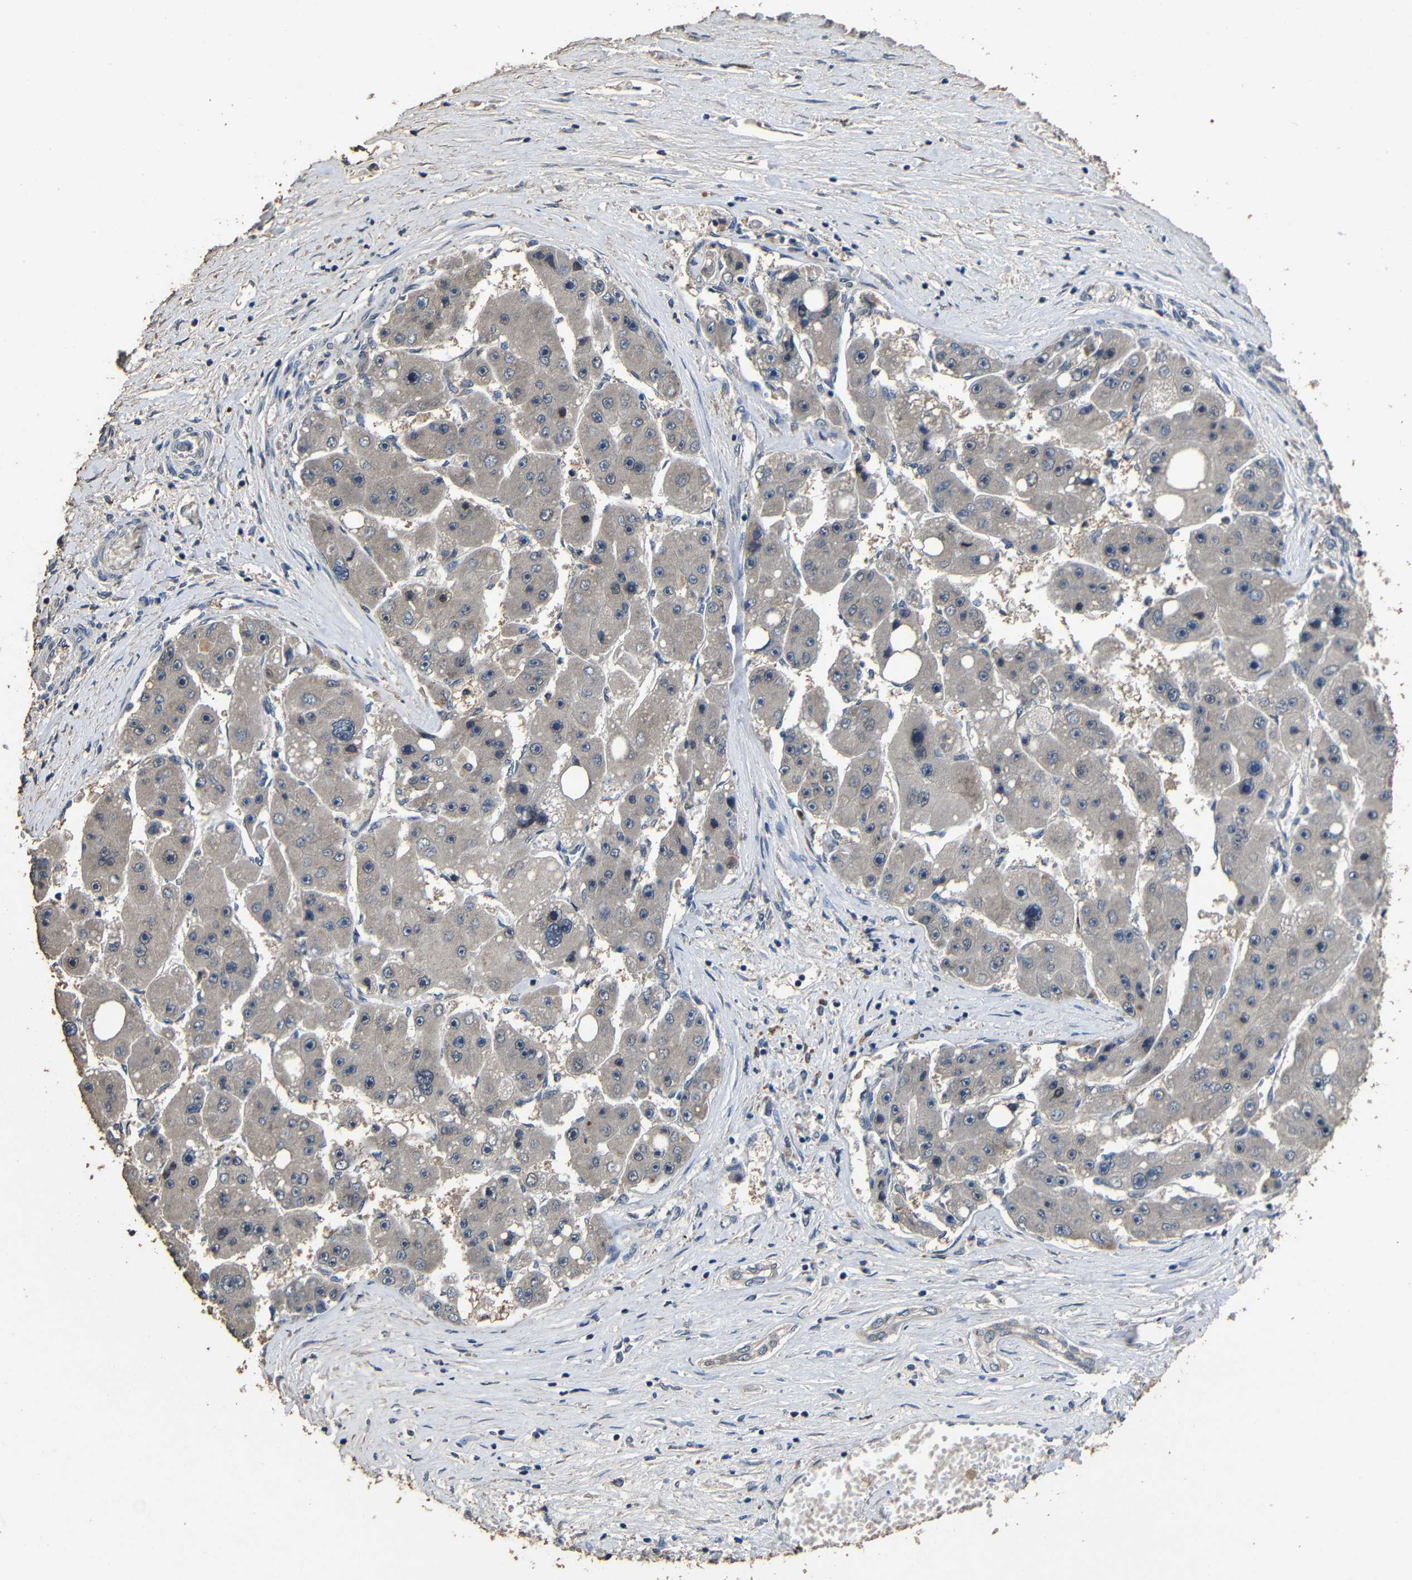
{"staining": {"intensity": "negative", "quantity": "none", "location": "none"}, "tissue": "liver cancer", "cell_type": "Tumor cells", "image_type": "cancer", "snomed": [{"axis": "morphology", "description": "Carcinoma, Hepatocellular, NOS"}, {"axis": "topography", "description": "Liver"}], "caption": "DAB immunohistochemical staining of human liver cancer displays no significant expression in tumor cells. Brightfield microscopy of IHC stained with DAB (brown) and hematoxylin (blue), captured at high magnification.", "gene": "C6orf89", "patient": {"sex": "female", "age": 61}}